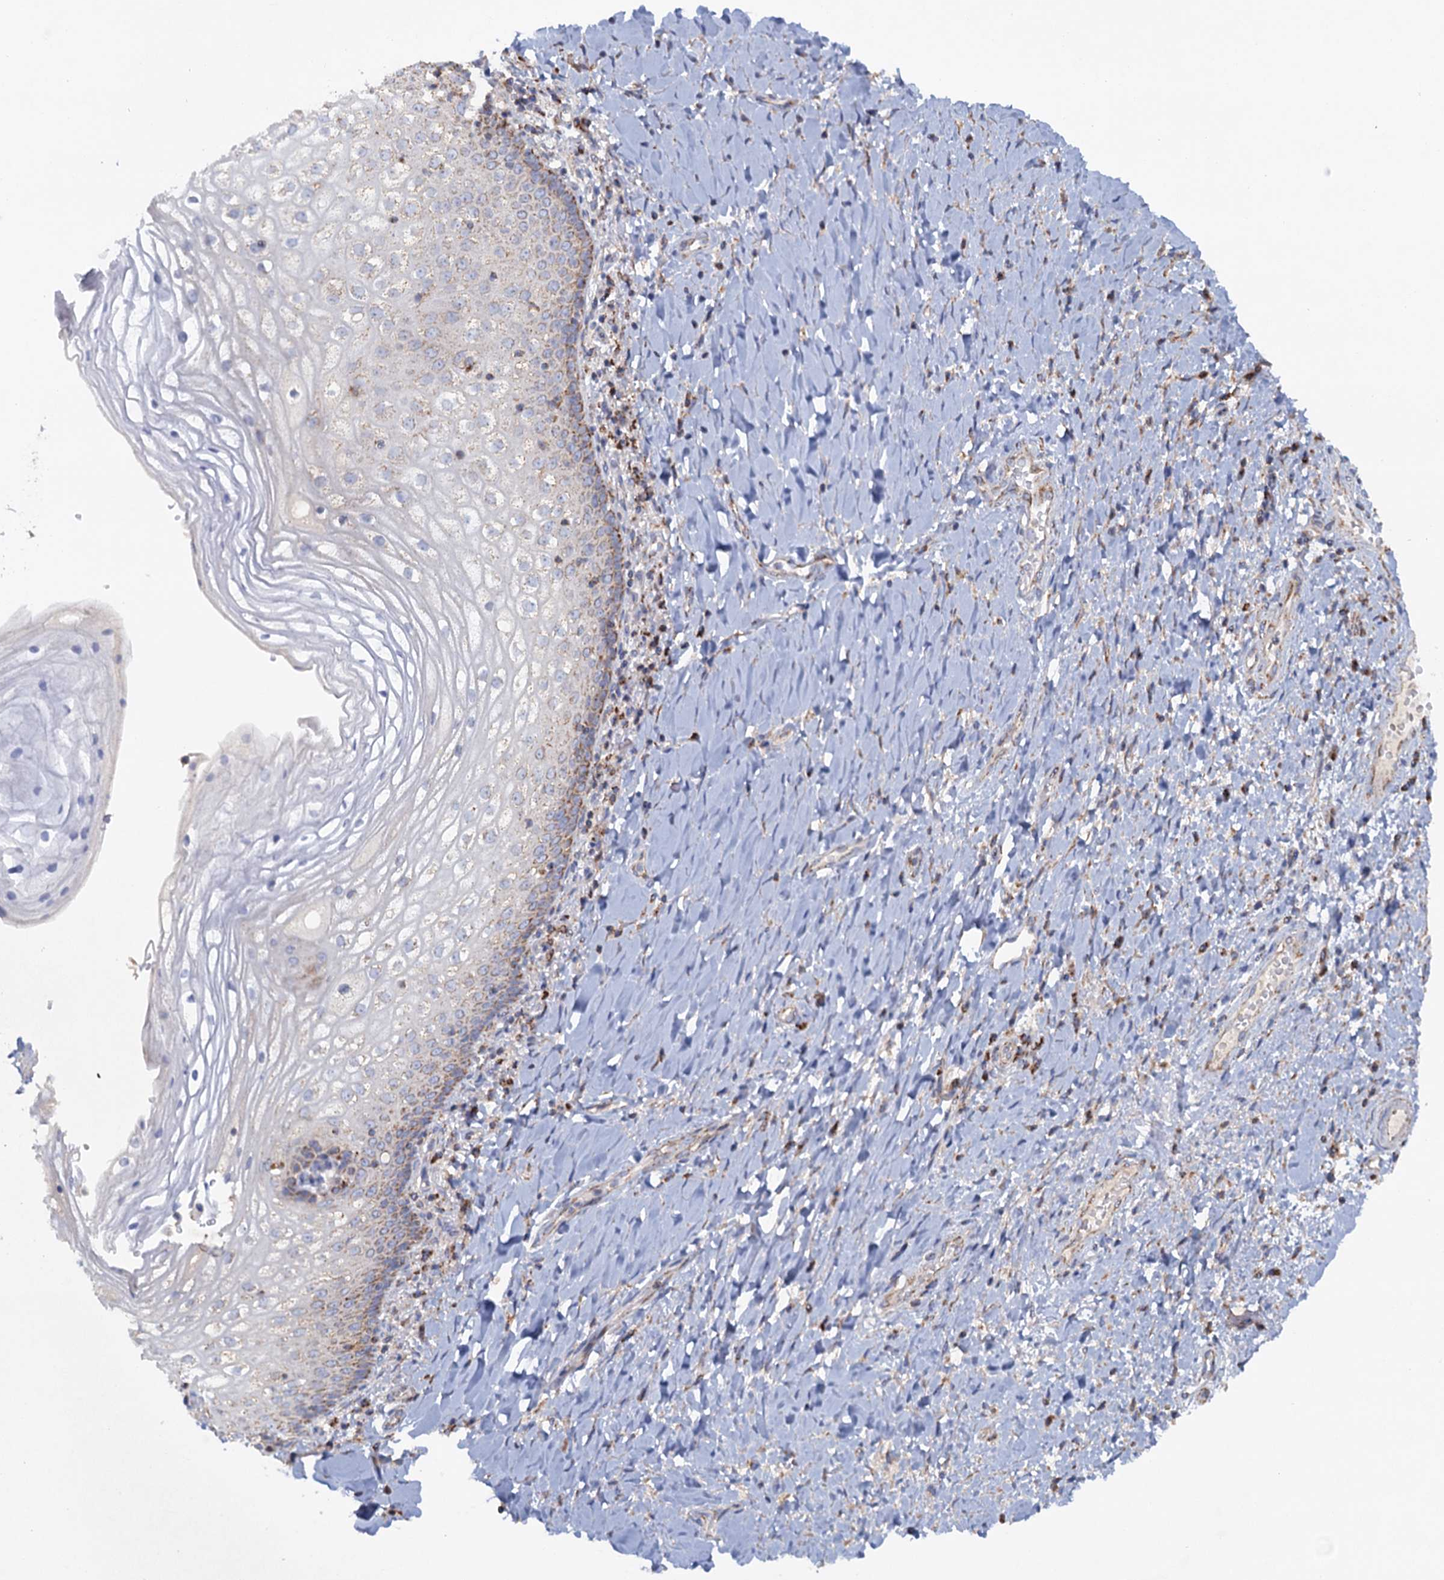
{"staining": {"intensity": "moderate", "quantity": "25%-75%", "location": "cytoplasmic/membranous"}, "tissue": "vagina", "cell_type": "Squamous epithelial cells", "image_type": "normal", "snomed": [{"axis": "morphology", "description": "Normal tissue, NOS"}, {"axis": "topography", "description": "Vagina"}], "caption": "High-power microscopy captured an immunohistochemistry photomicrograph of benign vagina, revealing moderate cytoplasmic/membranous staining in approximately 25%-75% of squamous epithelial cells.", "gene": "GTPBP3", "patient": {"sex": "female", "age": 60}}